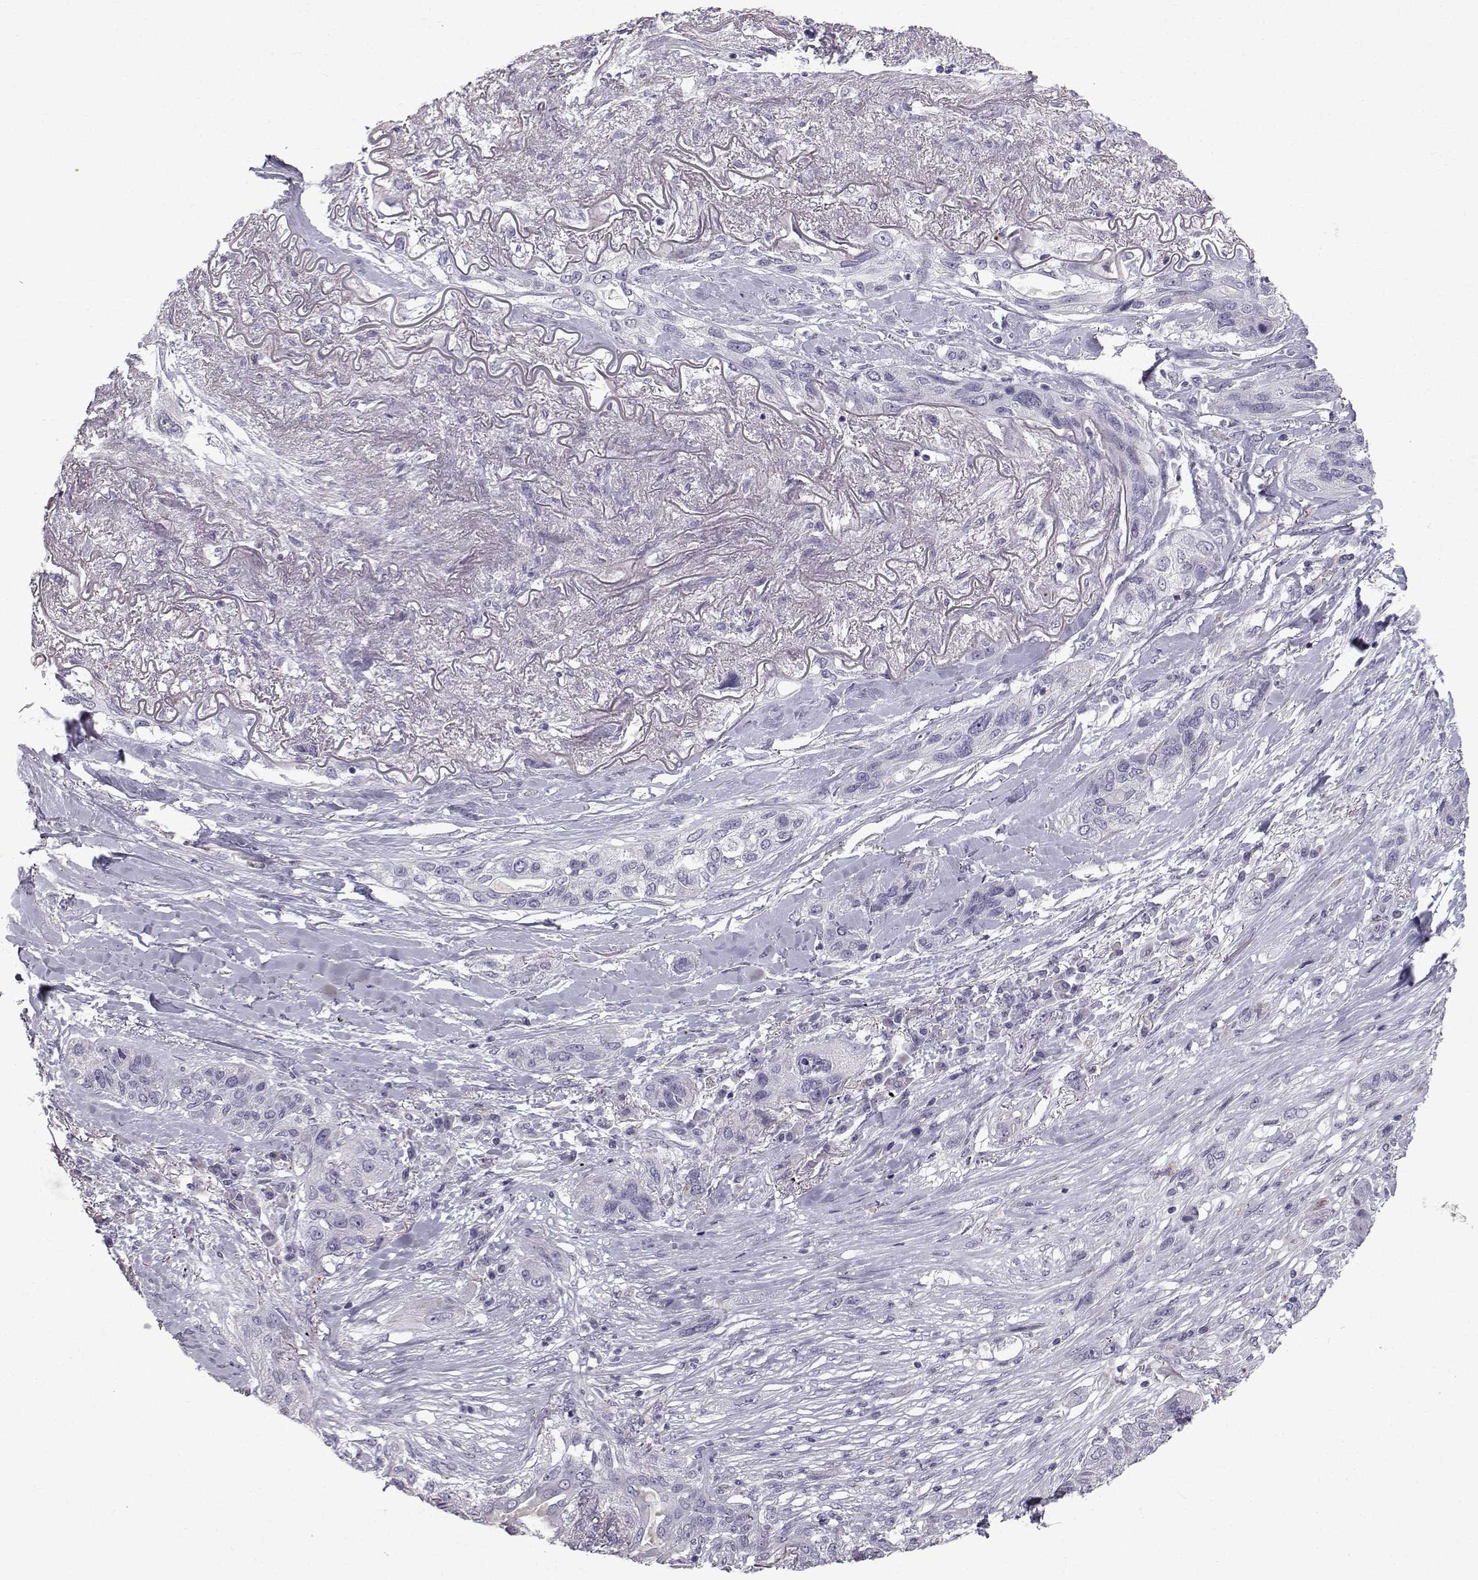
{"staining": {"intensity": "negative", "quantity": "none", "location": "none"}, "tissue": "lung cancer", "cell_type": "Tumor cells", "image_type": "cancer", "snomed": [{"axis": "morphology", "description": "Squamous cell carcinoma, NOS"}, {"axis": "topography", "description": "Lung"}], "caption": "There is no significant positivity in tumor cells of lung cancer.", "gene": "CALCR", "patient": {"sex": "female", "age": 70}}